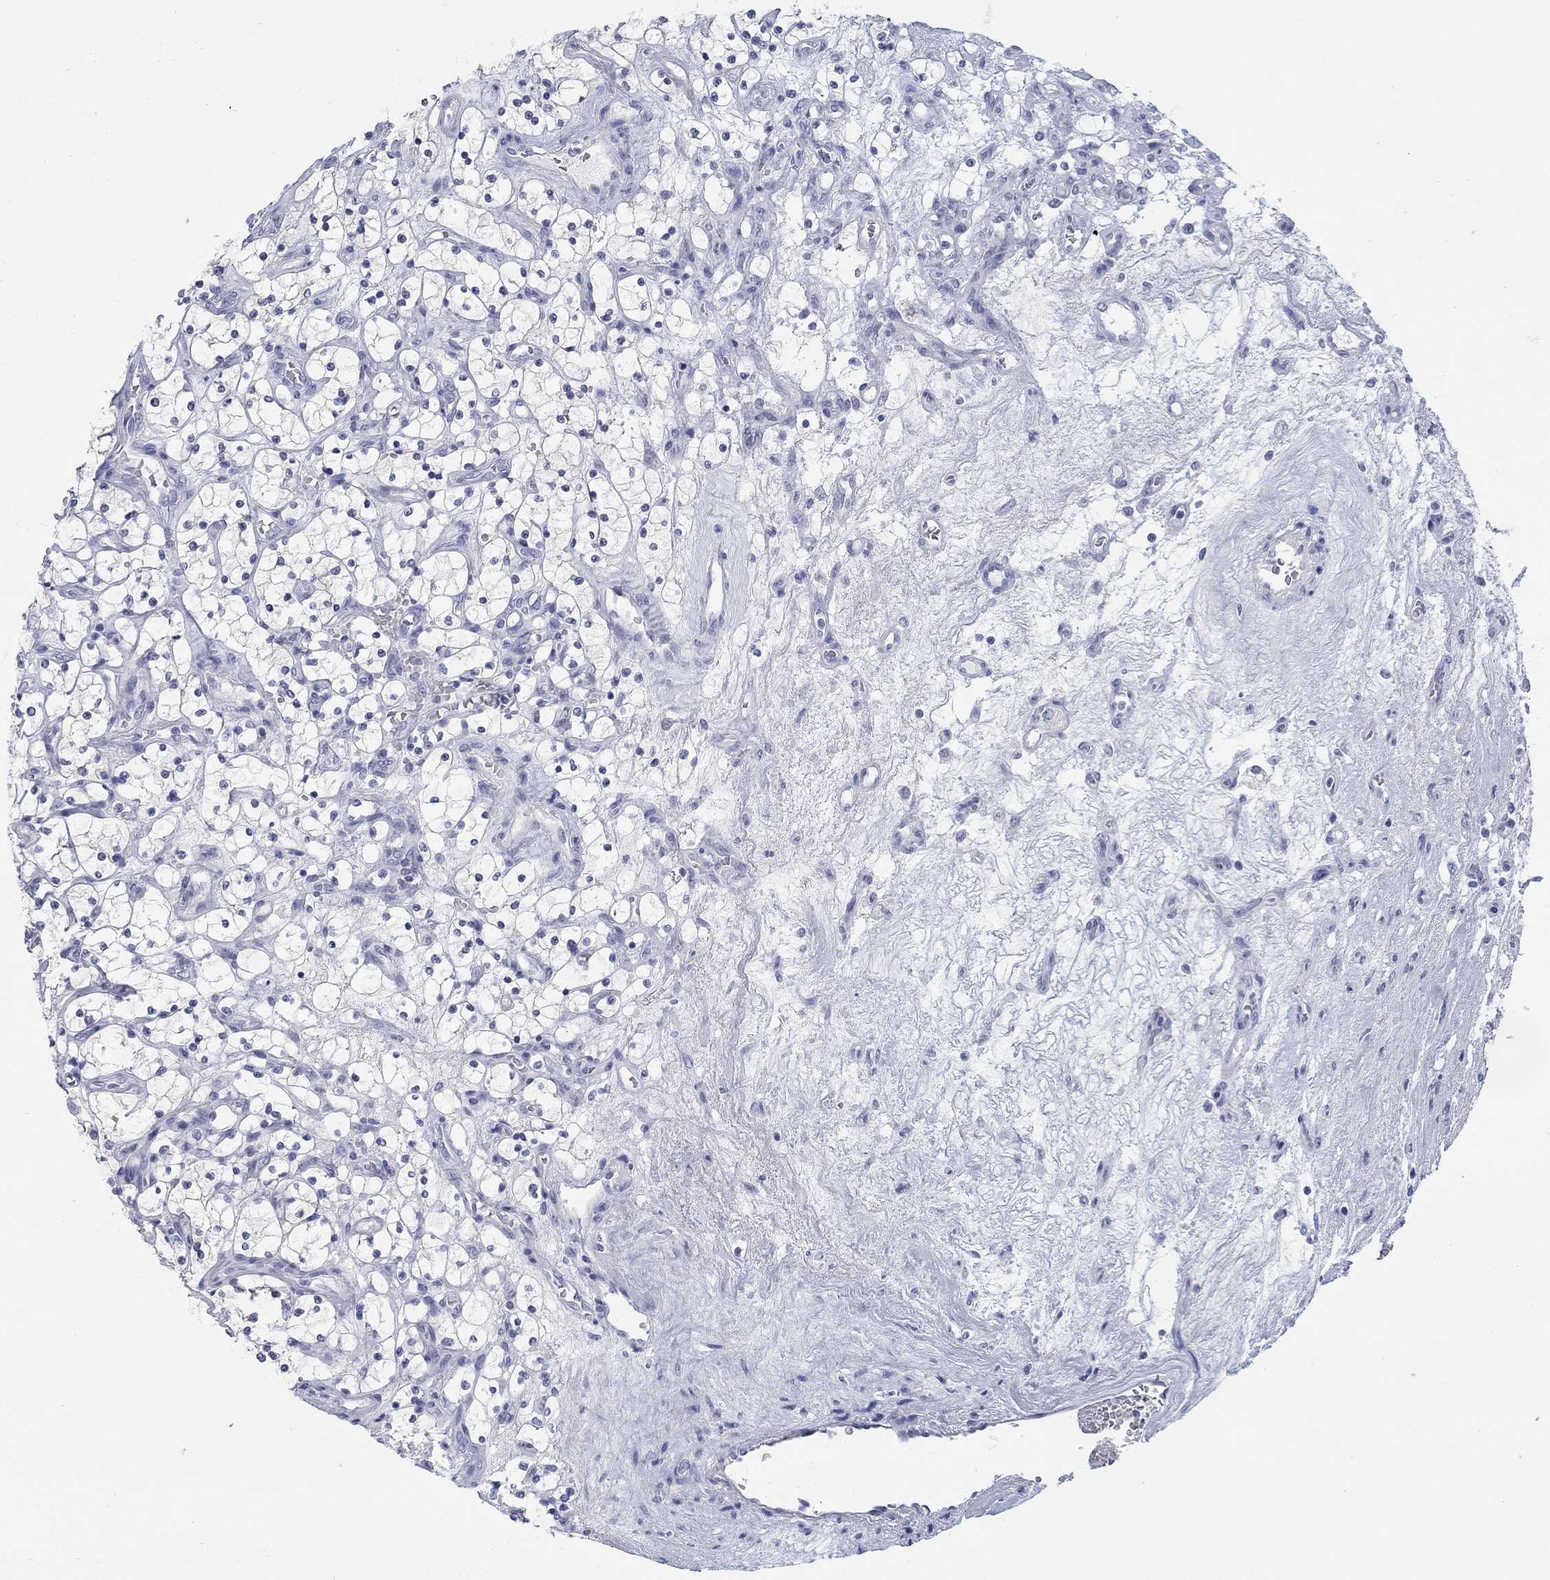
{"staining": {"intensity": "negative", "quantity": "none", "location": "none"}, "tissue": "renal cancer", "cell_type": "Tumor cells", "image_type": "cancer", "snomed": [{"axis": "morphology", "description": "Adenocarcinoma, NOS"}, {"axis": "topography", "description": "Kidney"}], "caption": "This is an immunohistochemistry (IHC) image of renal cancer. There is no positivity in tumor cells.", "gene": "ATP6V1G2", "patient": {"sex": "female", "age": 69}}